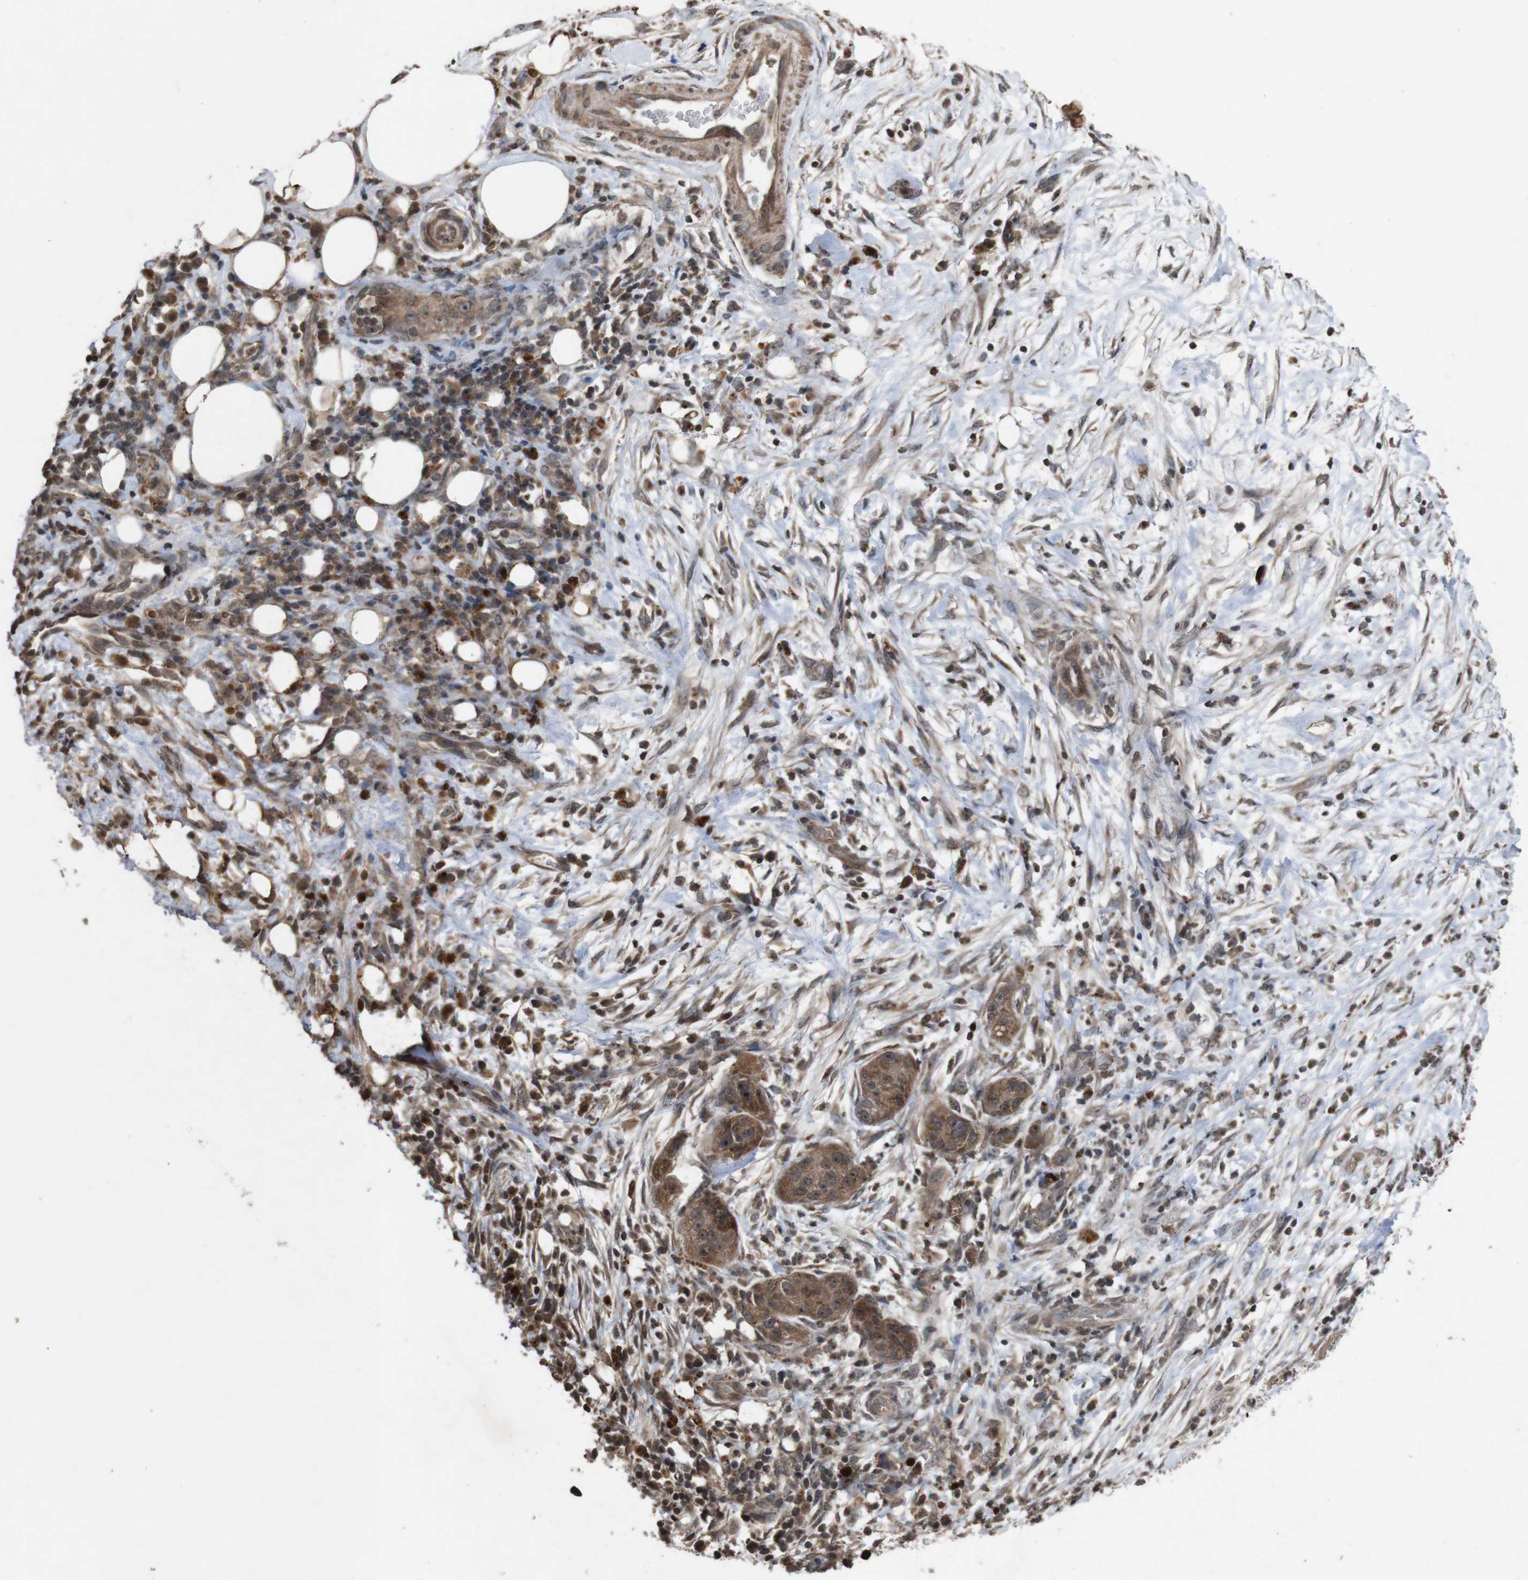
{"staining": {"intensity": "strong", "quantity": ">75%", "location": "cytoplasmic/membranous"}, "tissue": "pancreatic cancer", "cell_type": "Tumor cells", "image_type": "cancer", "snomed": [{"axis": "morphology", "description": "Adenocarcinoma, NOS"}, {"axis": "topography", "description": "Pancreas"}], "caption": "Protein expression analysis of human pancreatic cancer reveals strong cytoplasmic/membranous expression in about >75% of tumor cells.", "gene": "SORL1", "patient": {"sex": "female", "age": 78}}